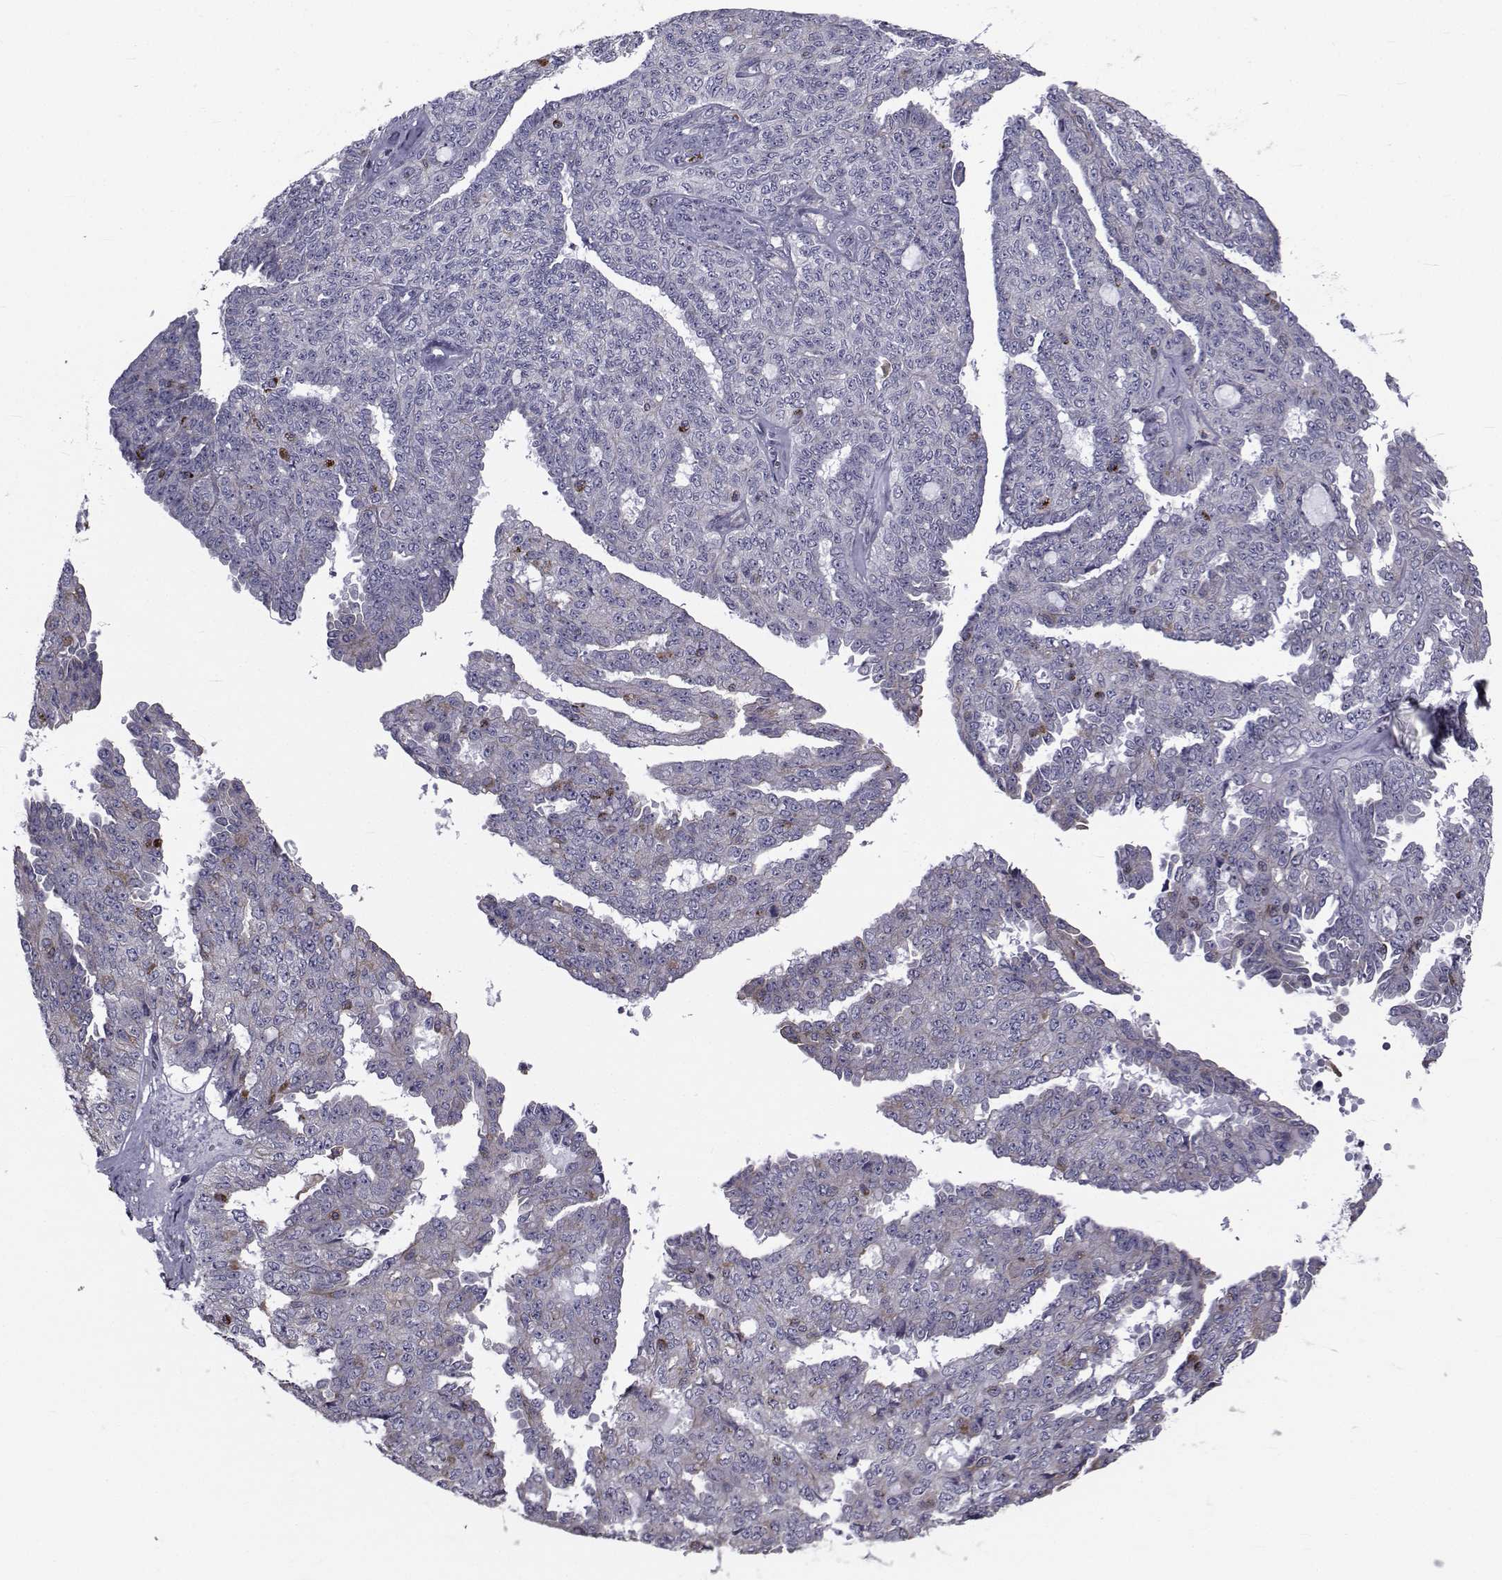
{"staining": {"intensity": "moderate", "quantity": "<25%", "location": "cytoplasmic/membranous"}, "tissue": "ovarian cancer", "cell_type": "Tumor cells", "image_type": "cancer", "snomed": [{"axis": "morphology", "description": "Cystadenocarcinoma, serous, NOS"}, {"axis": "topography", "description": "Ovary"}], "caption": "Protein analysis of ovarian serous cystadenocarcinoma tissue reveals moderate cytoplasmic/membranous expression in about <25% of tumor cells.", "gene": "FDXR", "patient": {"sex": "female", "age": 71}}